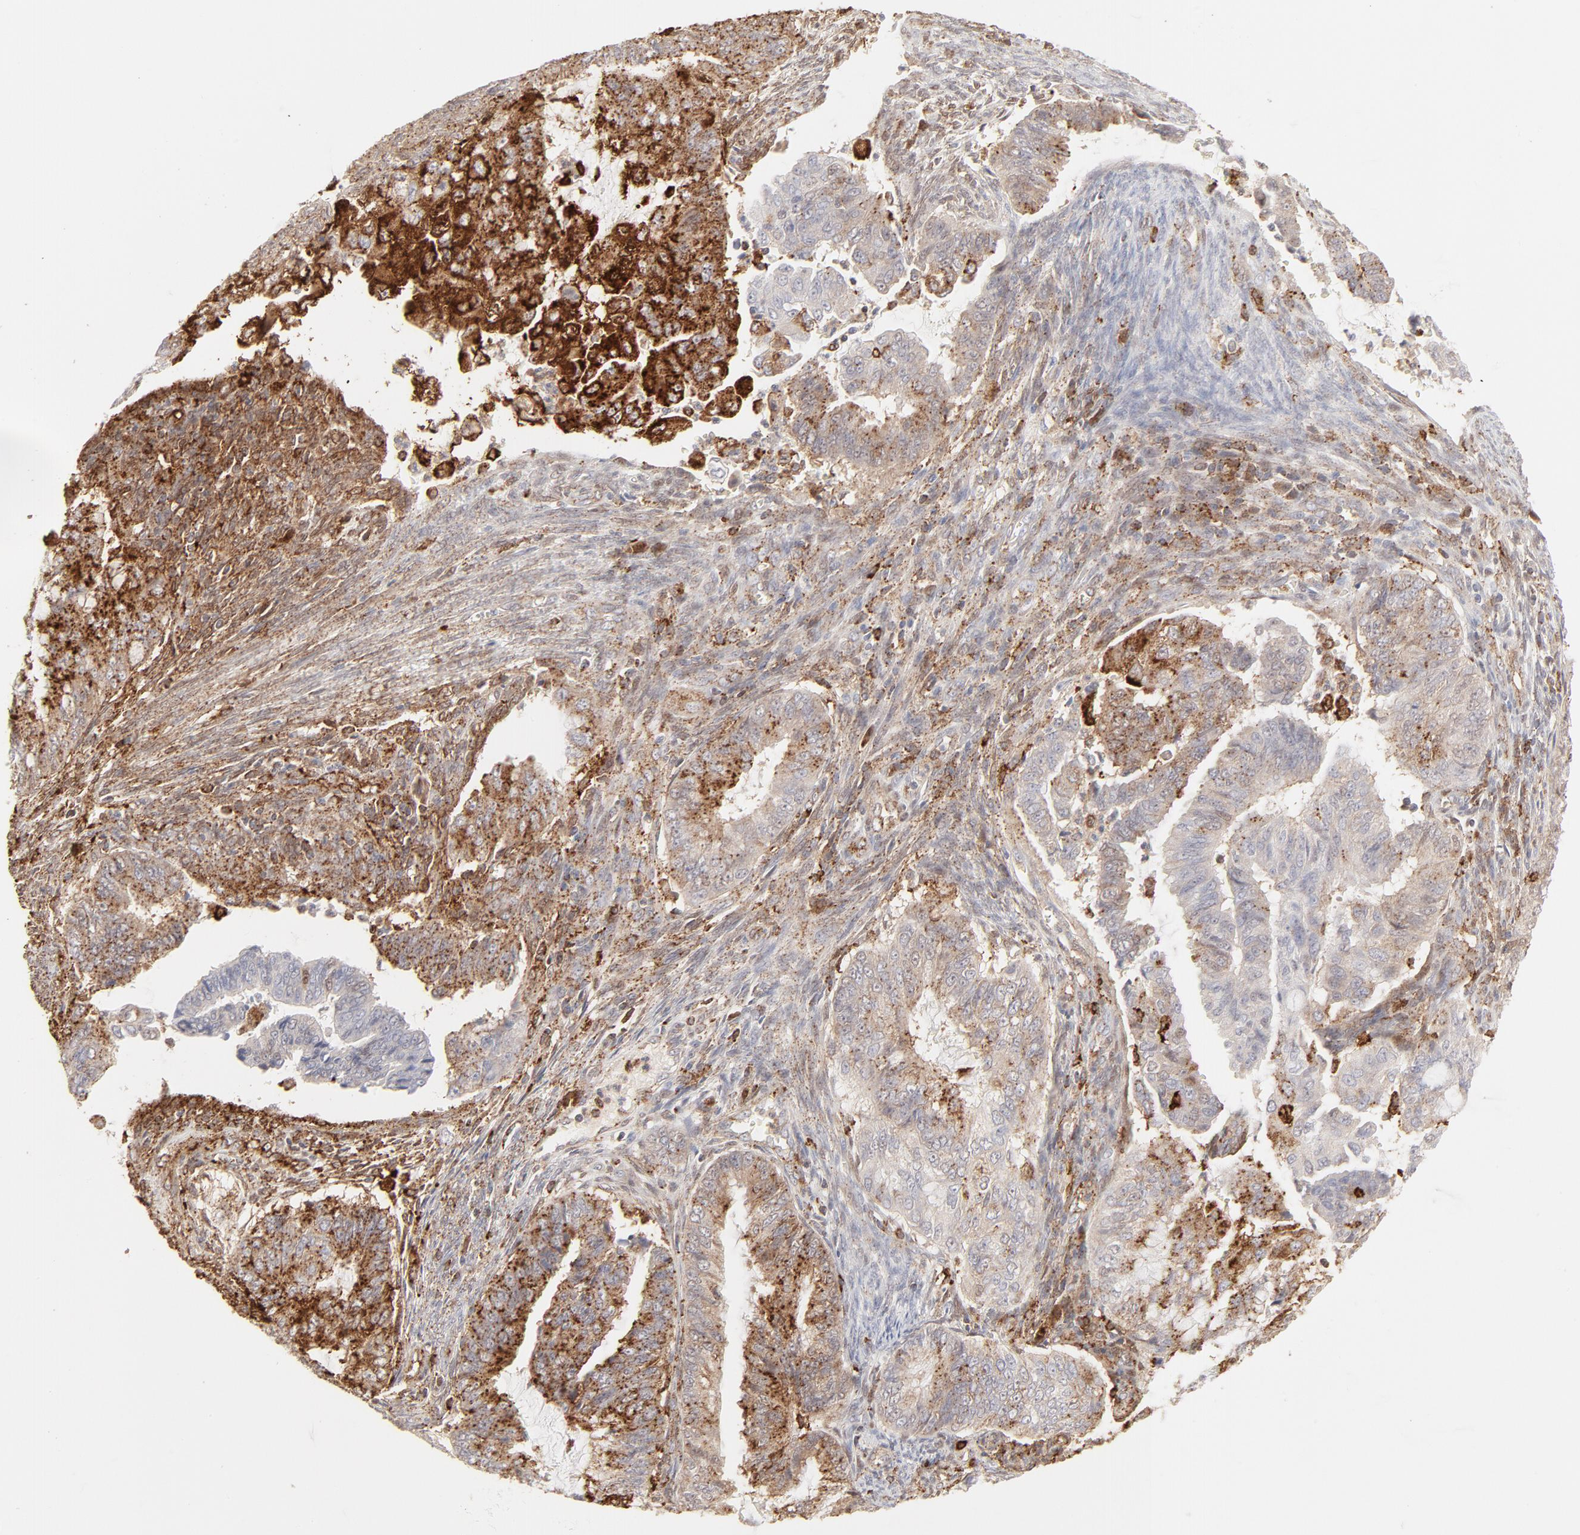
{"staining": {"intensity": "strong", "quantity": "25%-75%", "location": "cytoplasmic/membranous"}, "tissue": "endometrial cancer", "cell_type": "Tumor cells", "image_type": "cancer", "snomed": [{"axis": "morphology", "description": "Adenocarcinoma, NOS"}, {"axis": "topography", "description": "Endometrium"}], "caption": "Immunohistochemical staining of human adenocarcinoma (endometrial) exhibits strong cytoplasmic/membranous protein staining in approximately 25%-75% of tumor cells. The protein is stained brown, and the nuclei are stained in blue (DAB IHC with brightfield microscopy, high magnification).", "gene": "CDK6", "patient": {"sex": "female", "age": 75}}